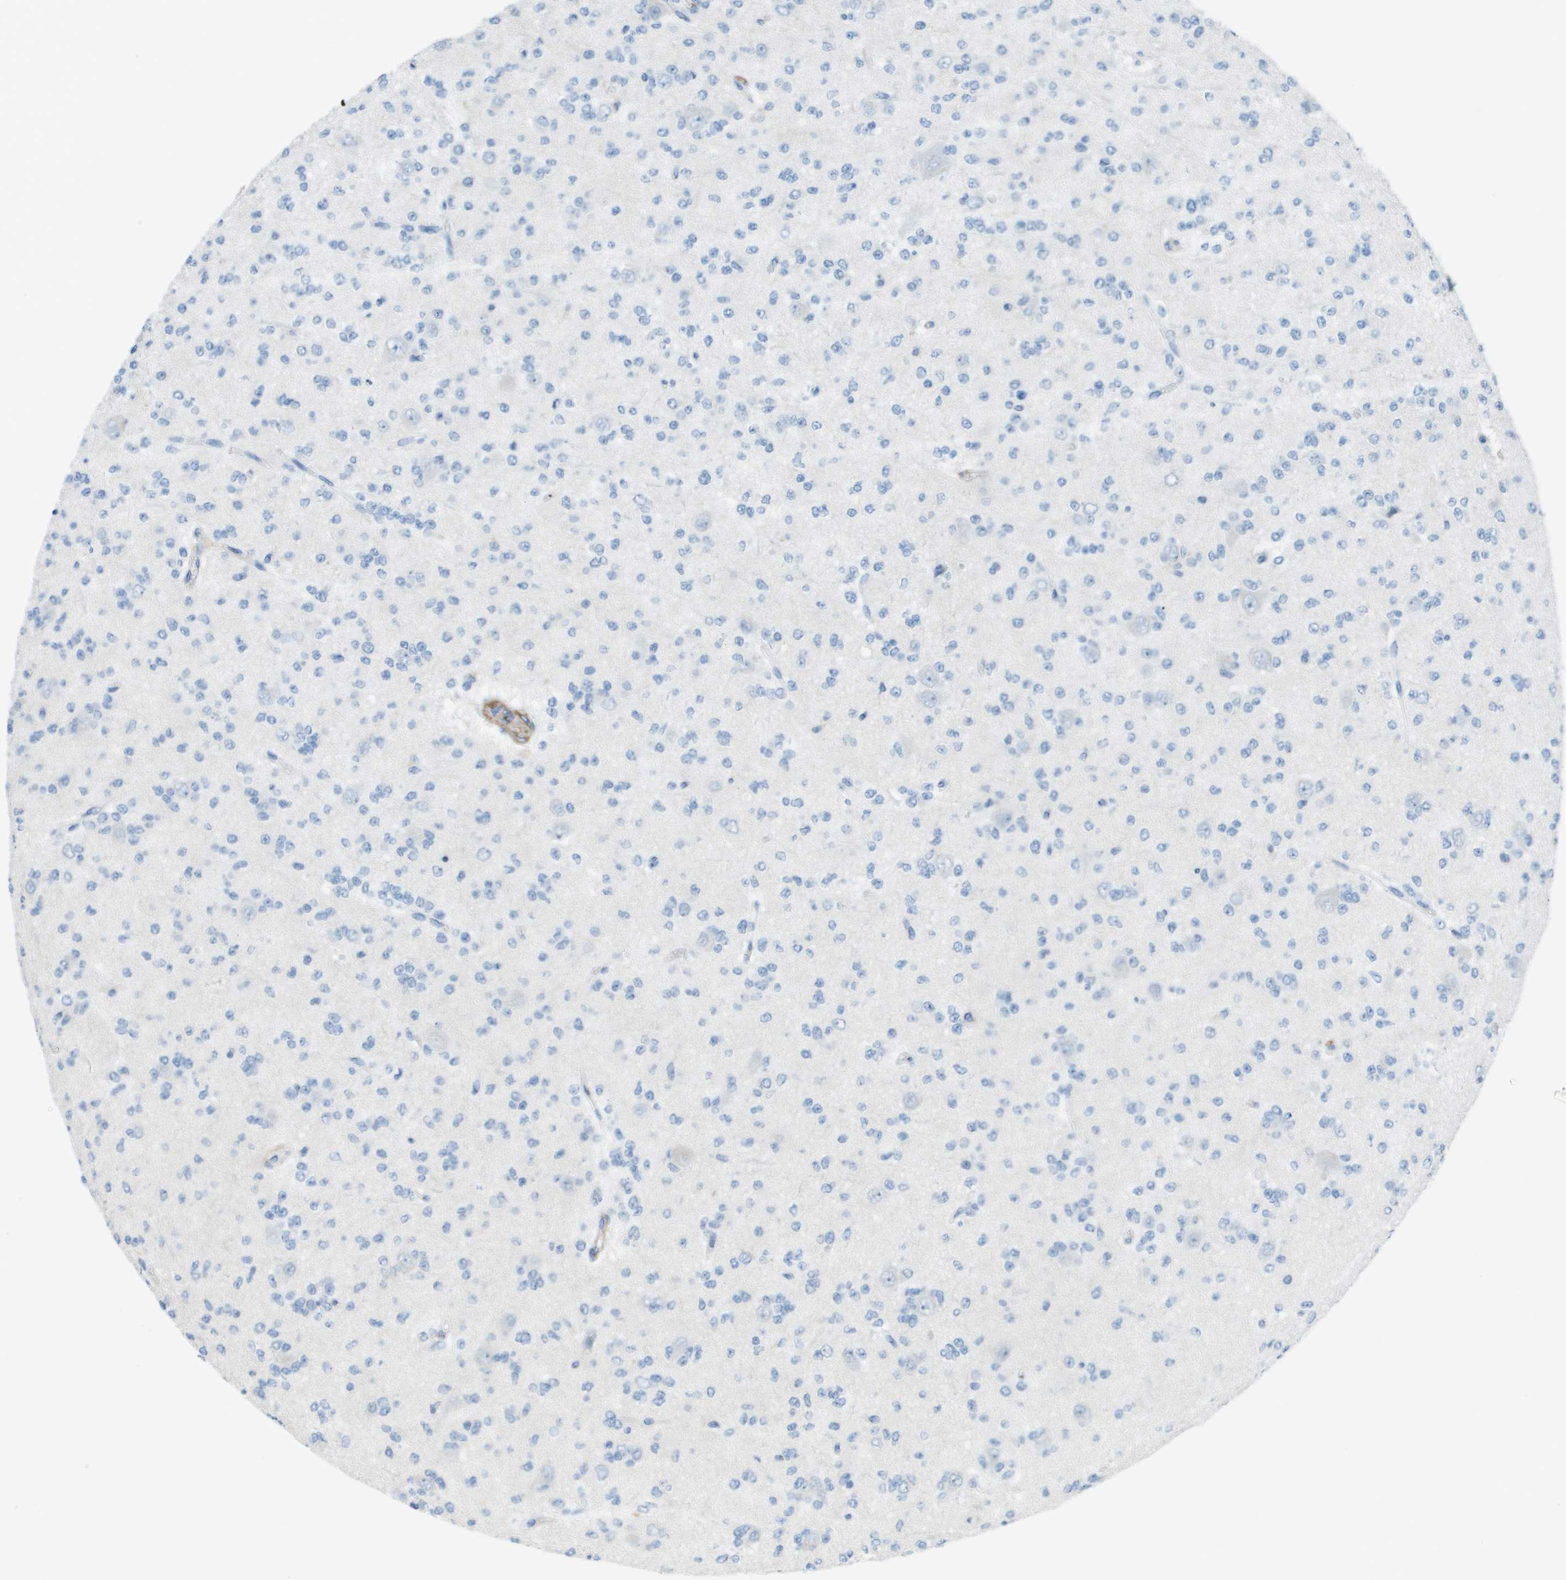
{"staining": {"intensity": "negative", "quantity": "none", "location": "none"}, "tissue": "glioma", "cell_type": "Tumor cells", "image_type": "cancer", "snomed": [{"axis": "morphology", "description": "Glioma, malignant, Low grade"}, {"axis": "topography", "description": "Brain"}], "caption": "Human glioma stained for a protein using immunohistochemistry (IHC) exhibits no staining in tumor cells.", "gene": "ZBTB43", "patient": {"sex": "male", "age": 38}}